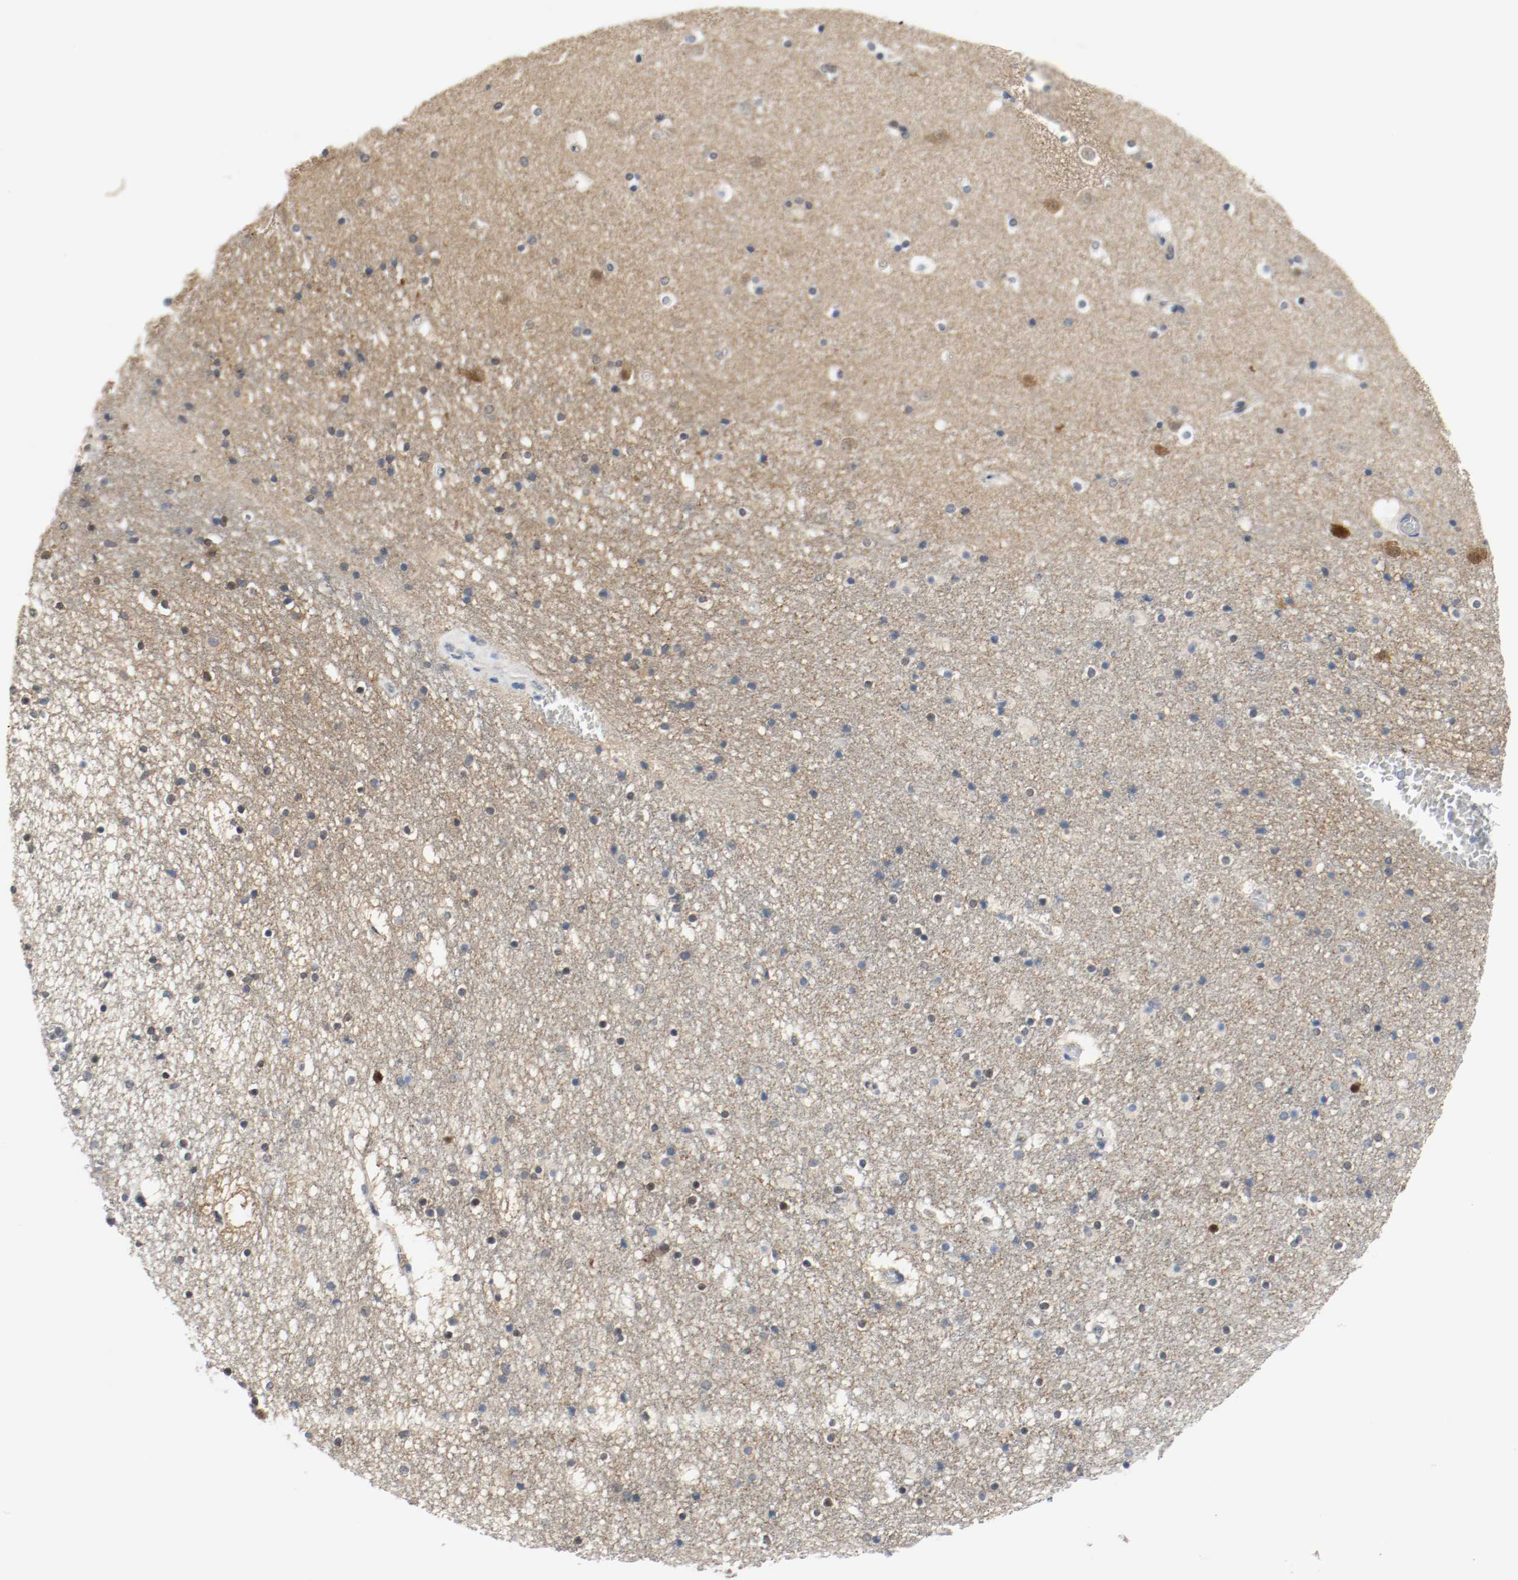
{"staining": {"intensity": "moderate", "quantity": "25%-75%", "location": "cytoplasmic/membranous,nuclear"}, "tissue": "caudate", "cell_type": "Glial cells", "image_type": "normal", "snomed": [{"axis": "morphology", "description": "Normal tissue, NOS"}, {"axis": "topography", "description": "Lateral ventricle wall"}], "caption": "Human caudate stained for a protein (brown) exhibits moderate cytoplasmic/membranous,nuclear positive staining in approximately 25%-75% of glial cells.", "gene": "PPME1", "patient": {"sex": "male", "age": 45}}